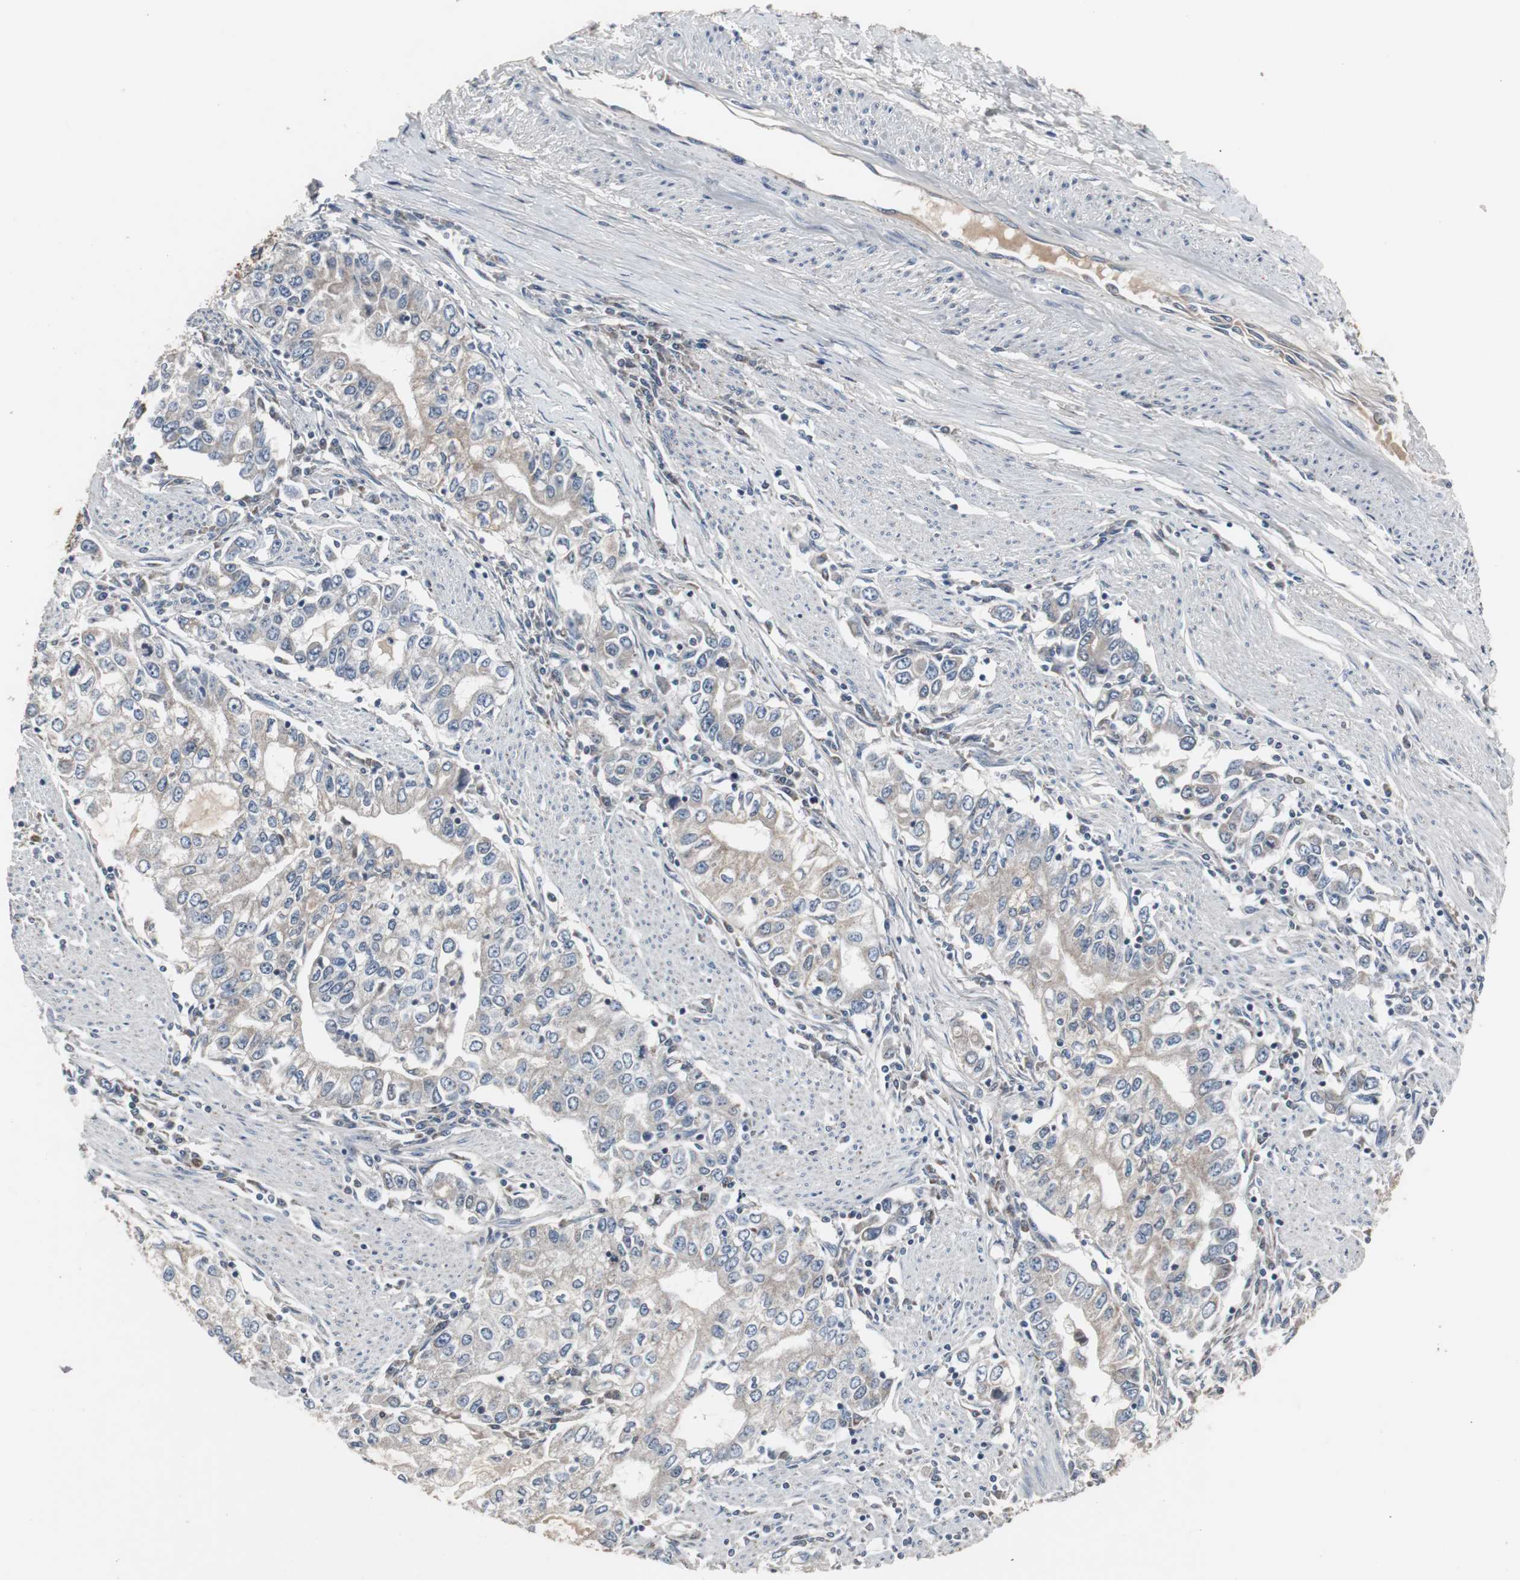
{"staining": {"intensity": "weak", "quantity": "25%-75%", "location": "cytoplasmic/membranous"}, "tissue": "stomach cancer", "cell_type": "Tumor cells", "image_type": "cancer", "snomed": [{"axis": "morphology", "description": "Adenocarcinoma, NOS"}, {"axis": "topography", "description": "Stomach, lower"}], "caption": "Tumor cells demonstrate low levels of weak cytoplasmic/membranous positivity in approximately 25%-75% of cells in stomach cancer (adenocarcinoma).", "gene": "ACAA1", "patient": {"sex": "female", "age": 72}}